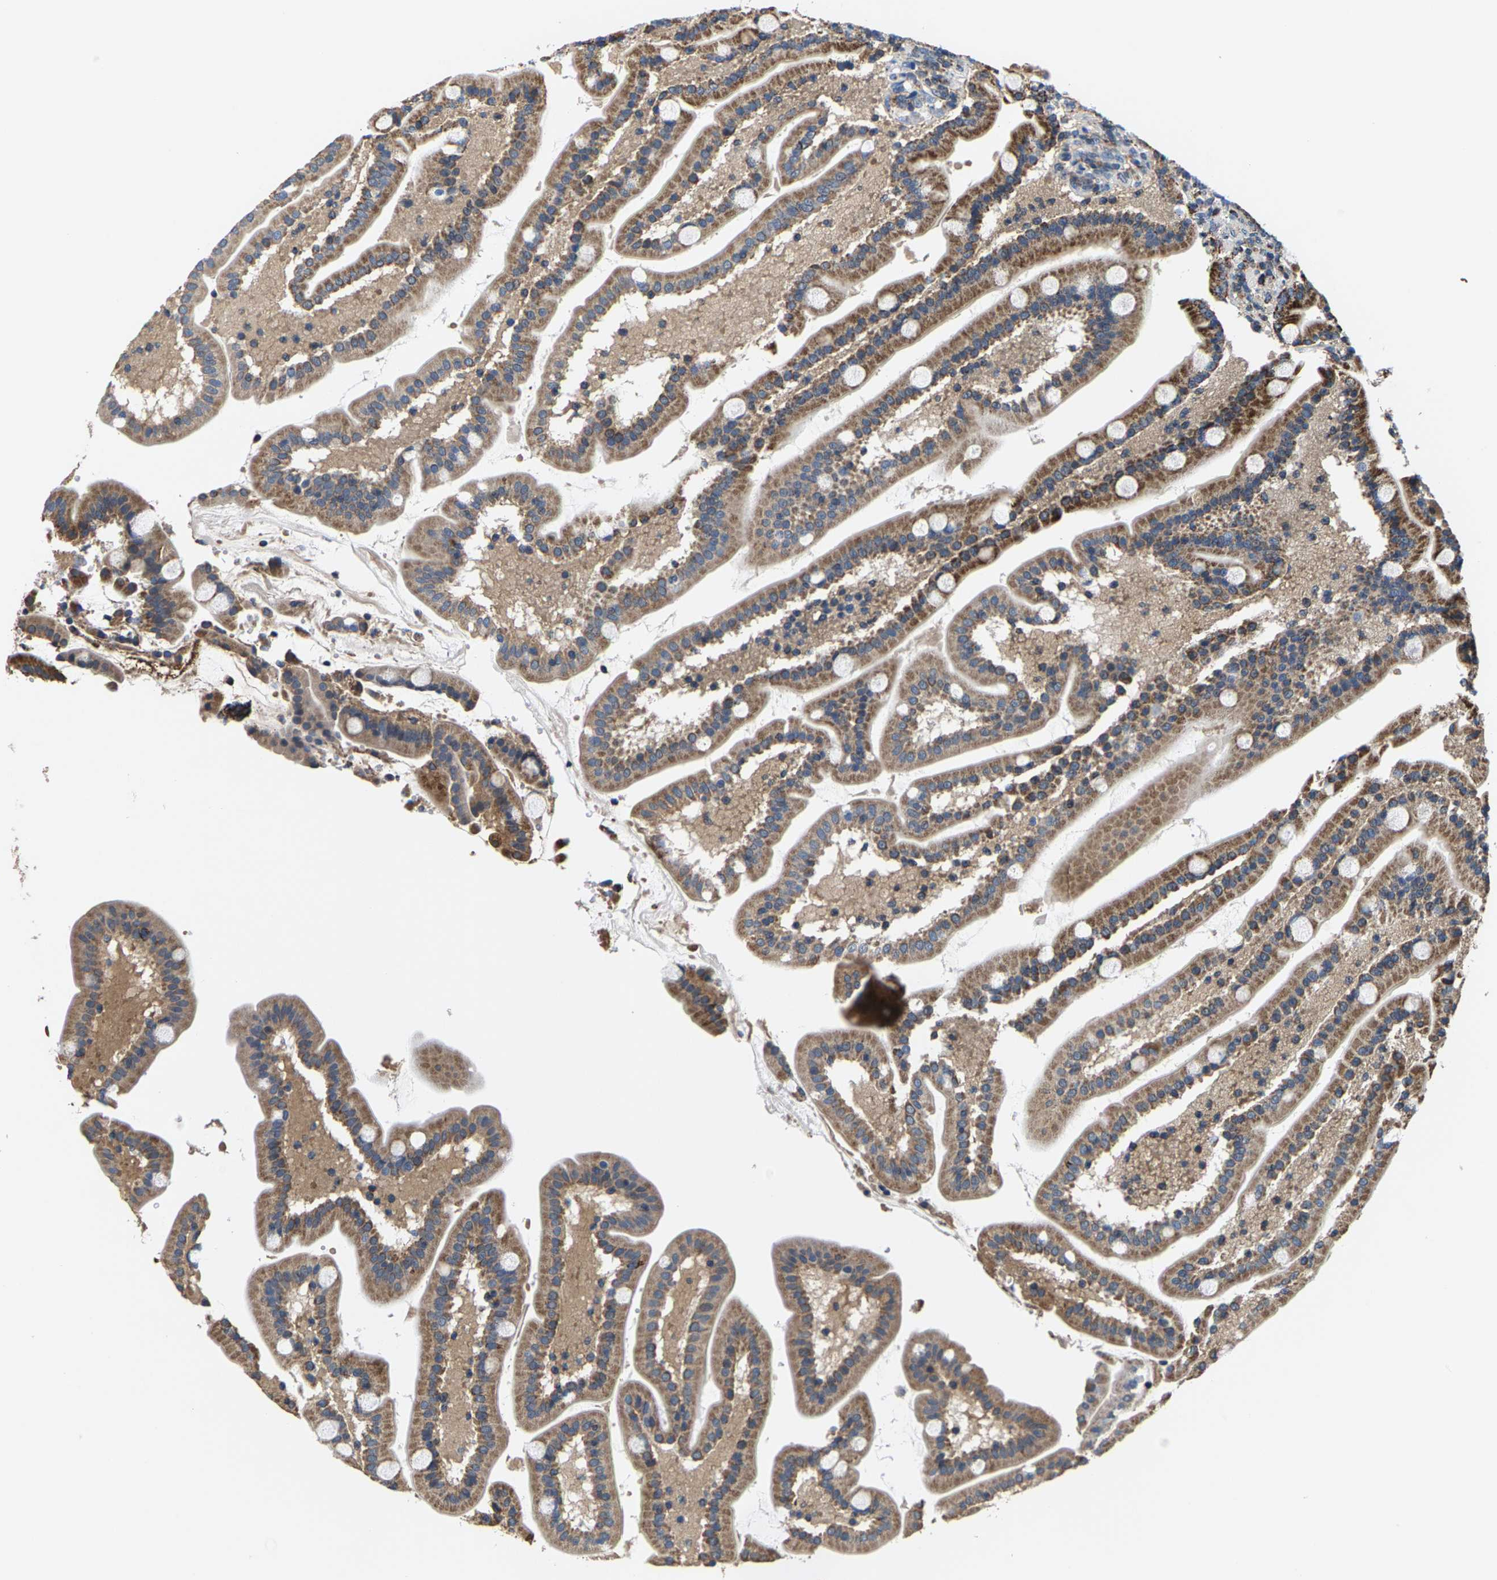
{"staining": {"intensity": "moderate", "quantity": ">75%", "location": "cytoplasmic/membranous"}, "tissue": "duodenum", "cell_type": "Glandular cells", "image_type": "normal", "snomed": [{"axis": "morphology", "description": "Normal tissue, NOS"}, {"axis": "topography", "description": "Duodenum"}], "caption": "Moderate cytoplasmic/membranous positivity is appreciated in approximately >75% of glandular cells in normal duodenum.", "gene": "SHMT2", "patient": {"sex": "male", "age": 54}}